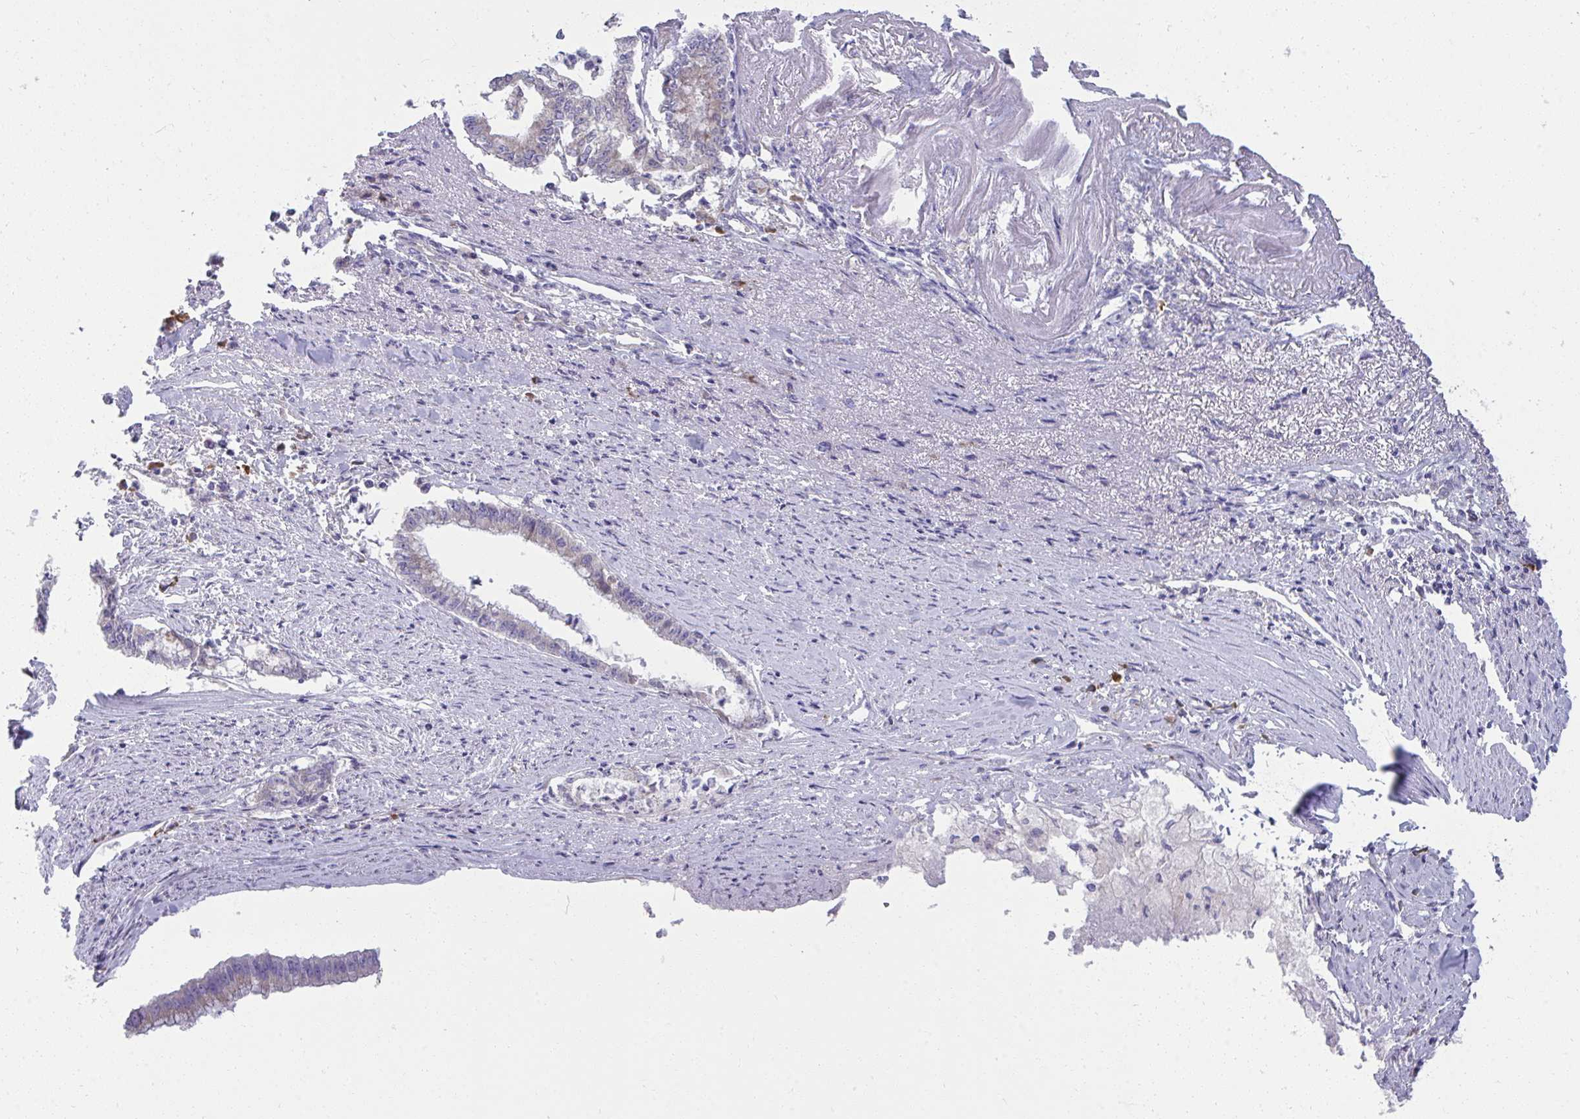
{"staining": {"intensity": "negative", "quantity": "none", "location": "none"}, "tissue": "endometrial cancer", "cell_type": "Tumor cells", "image_type": "cancer", "snomed": [{"axis": "morphology", "description": "Adenocarcinoma, NOS"}, {"axis": "topography", "description": "Endometrium"}], "caption": "High power microscopy micrograph of an IHC photomicrograph of endometrial cancer, revealing no significant expression in tumor cells.", "gene": "FASLG", "patient": {"sex": "female", "age": 79}}